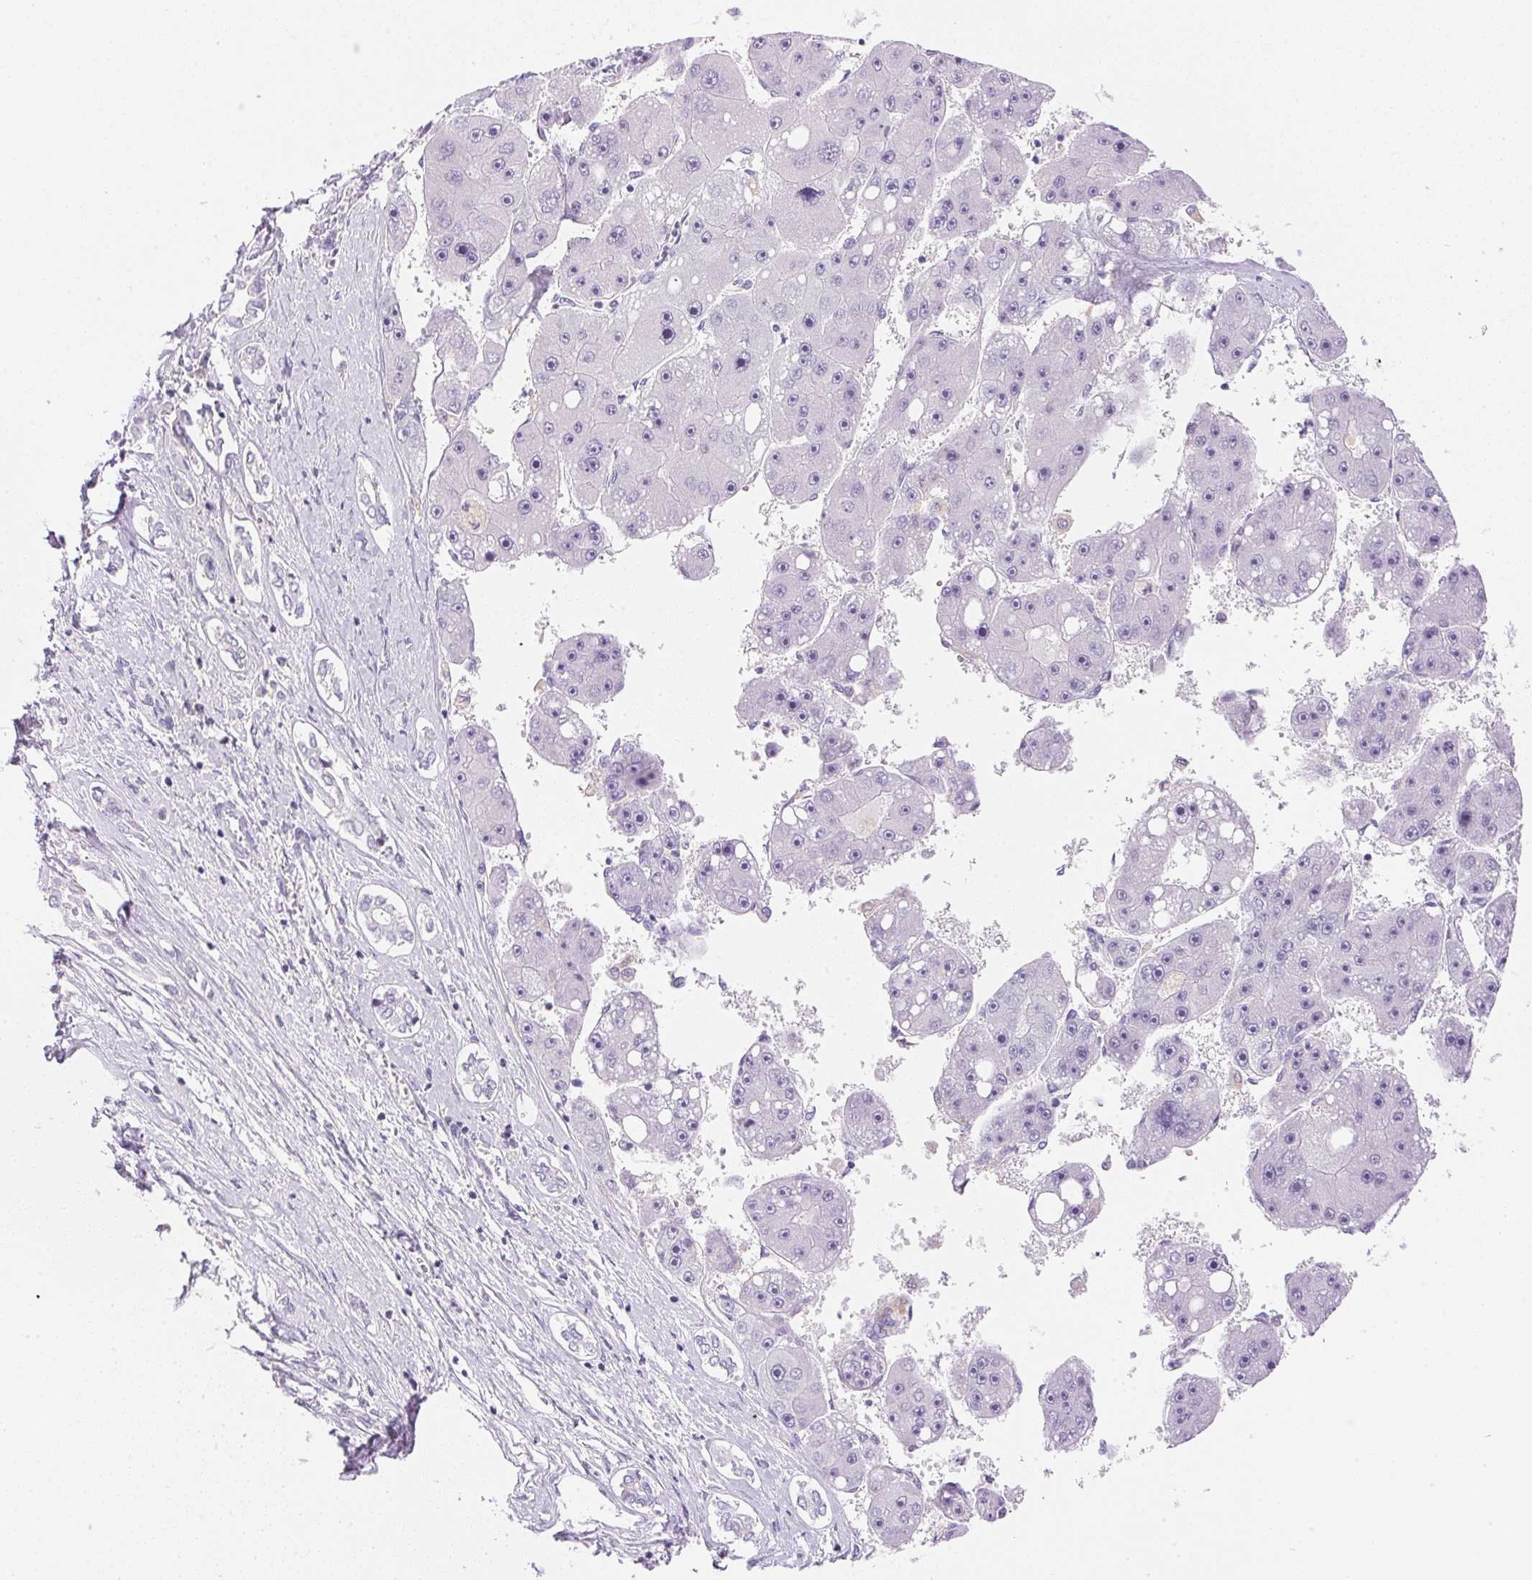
{"staining": {"intensity": "negative", "quantity": "none", "location": "none"}, "tissue": "liver cancer", "cell_type": "Tumor cells", "image_type": "cancer", "snomed": [{"axis": "morphology", "description": "Carcinoma, Hepatocellular, NOS"}, {"axis": "topography", "description": "Liver"}], "caption": "Liver cancer was stained to show a protein in brown. There is no significant expression in tumor cells.", "gene": "ATP6V1G3", "patient": {"sex": "female", "age": 61}}